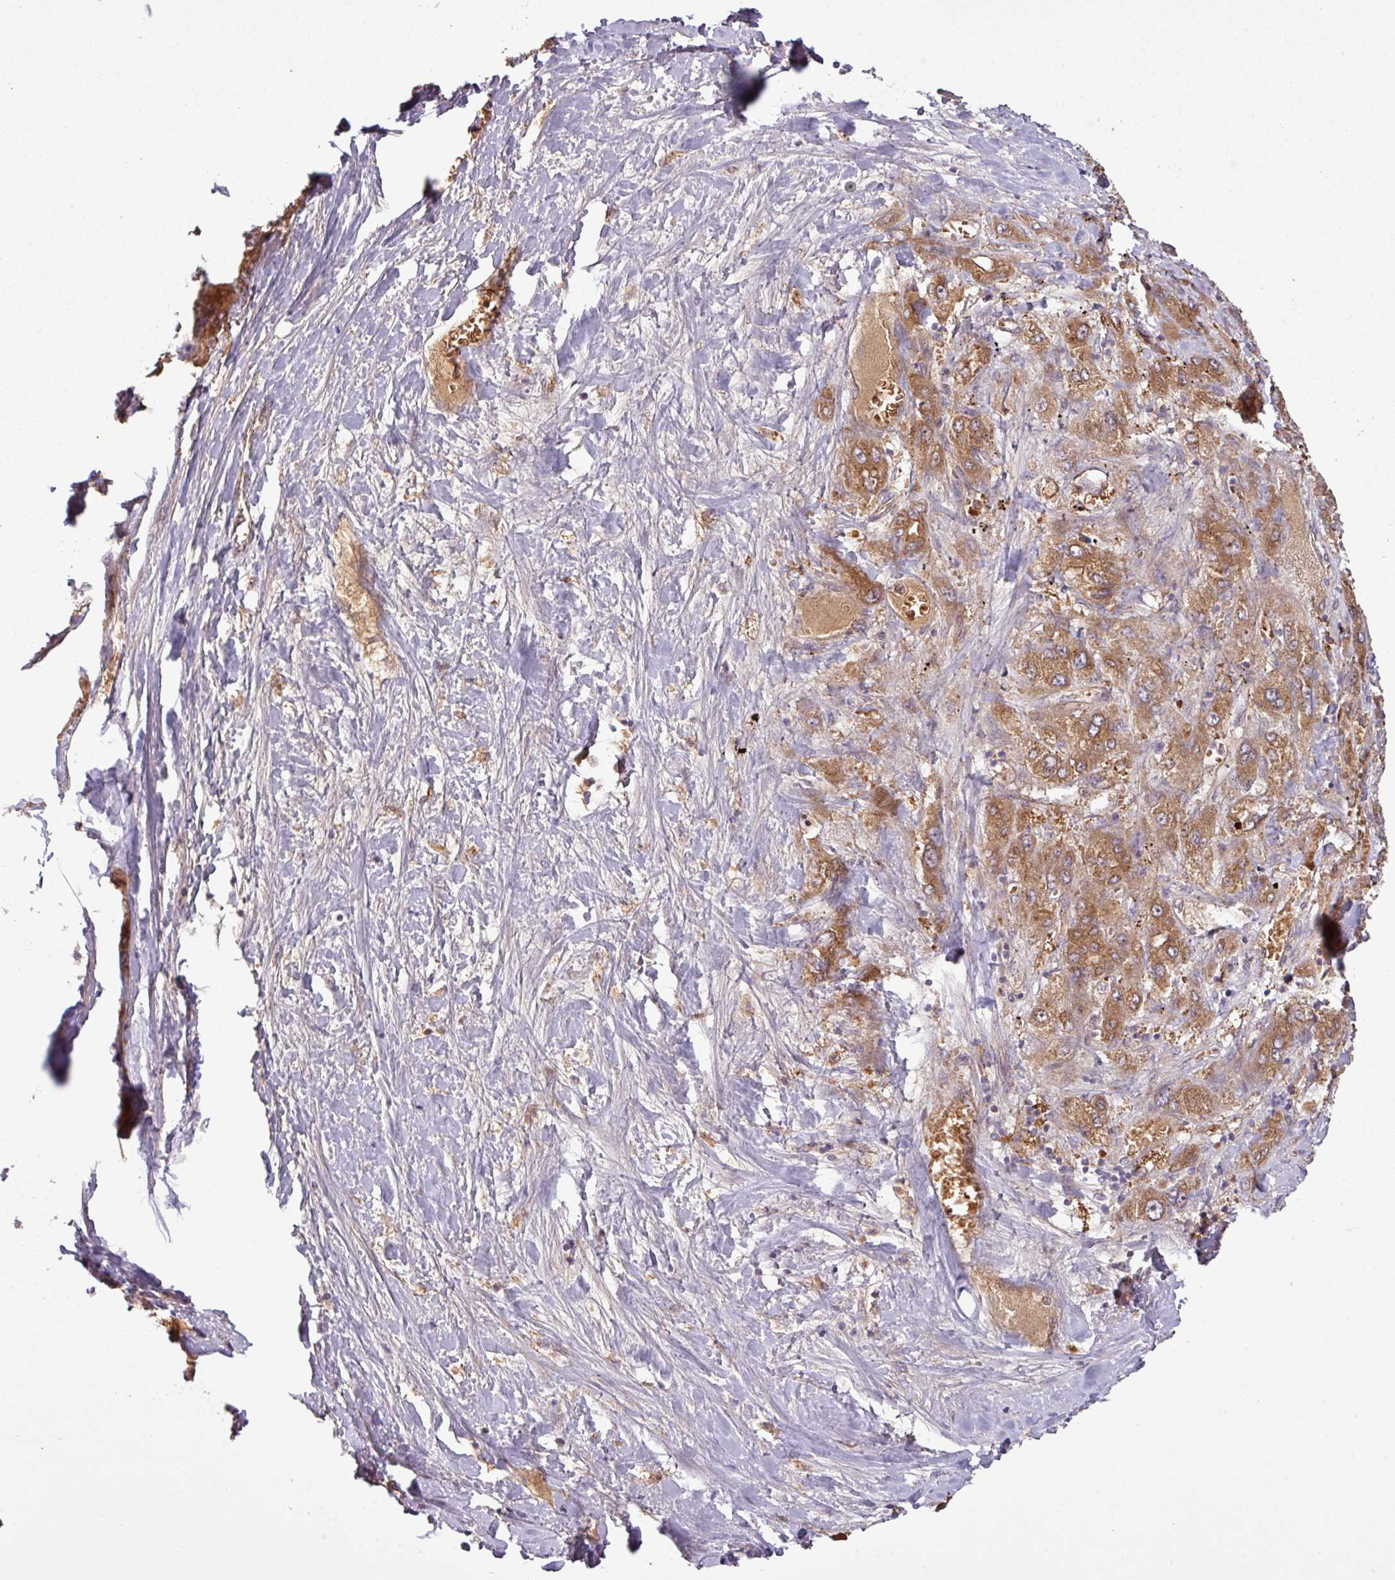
{"staining": {"intensity": "moderate", "quantity": ">75%", "location": "cytoplasmic/membranous"}, "tissue": "liver cancer", "cell_type": "Tumor cells", "image_type": "cancer", "snomed": [{"axis": "morphology", "description": "Carcinoma, Hepatocellular, NOS"}, {"axis": "topography", "description": "Liver"}], "caption": "Tumor cells demonstrate medium levels of moderate cytoplasmic/membranous staining in about >75% of cells in human liver cancer (hepatocellular carcinoma).", "gene": "SIRPB2", "patient": {"sex": "female", "age": 73}}